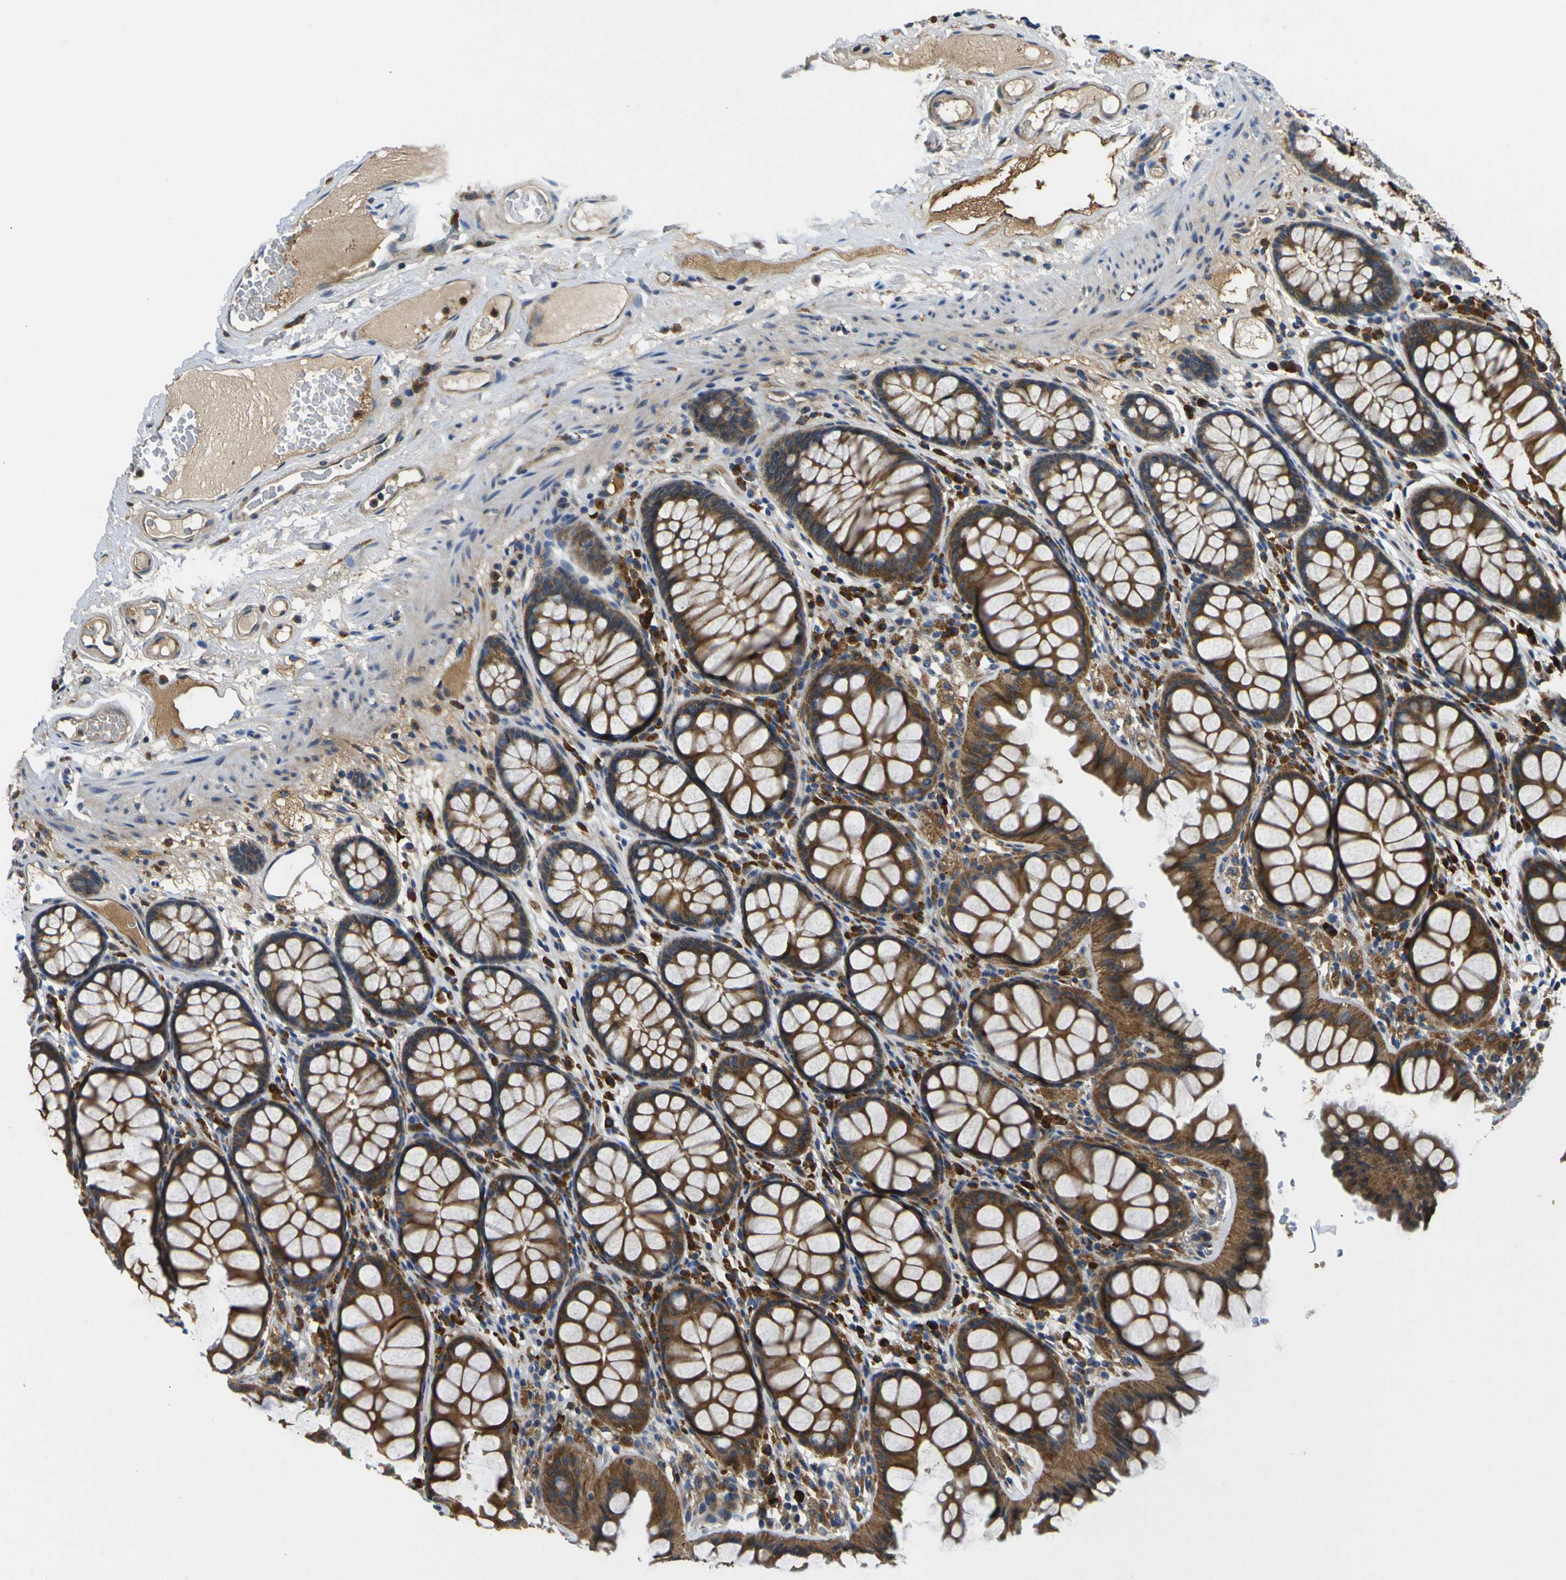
{"staining": {"intensity": "weak", "quantity": ">75%", "location": "cytoplasmic/membranous"}, "tissue": "colon", "cell_type": "Endothelial cells", "image_type": "normal", "snomed": [{"axis": "morphology", "description": "Normal tissue, NOS"}, {"axis": "topography", "description": "Colon"}], "caption": "A photomicrograph of human colon stained for a protein displays weak cytoplasmic/membranous brown staining in endothelial cells.", "gene": "RAB1B", "patient": {"sex": "female", "age": 55}}